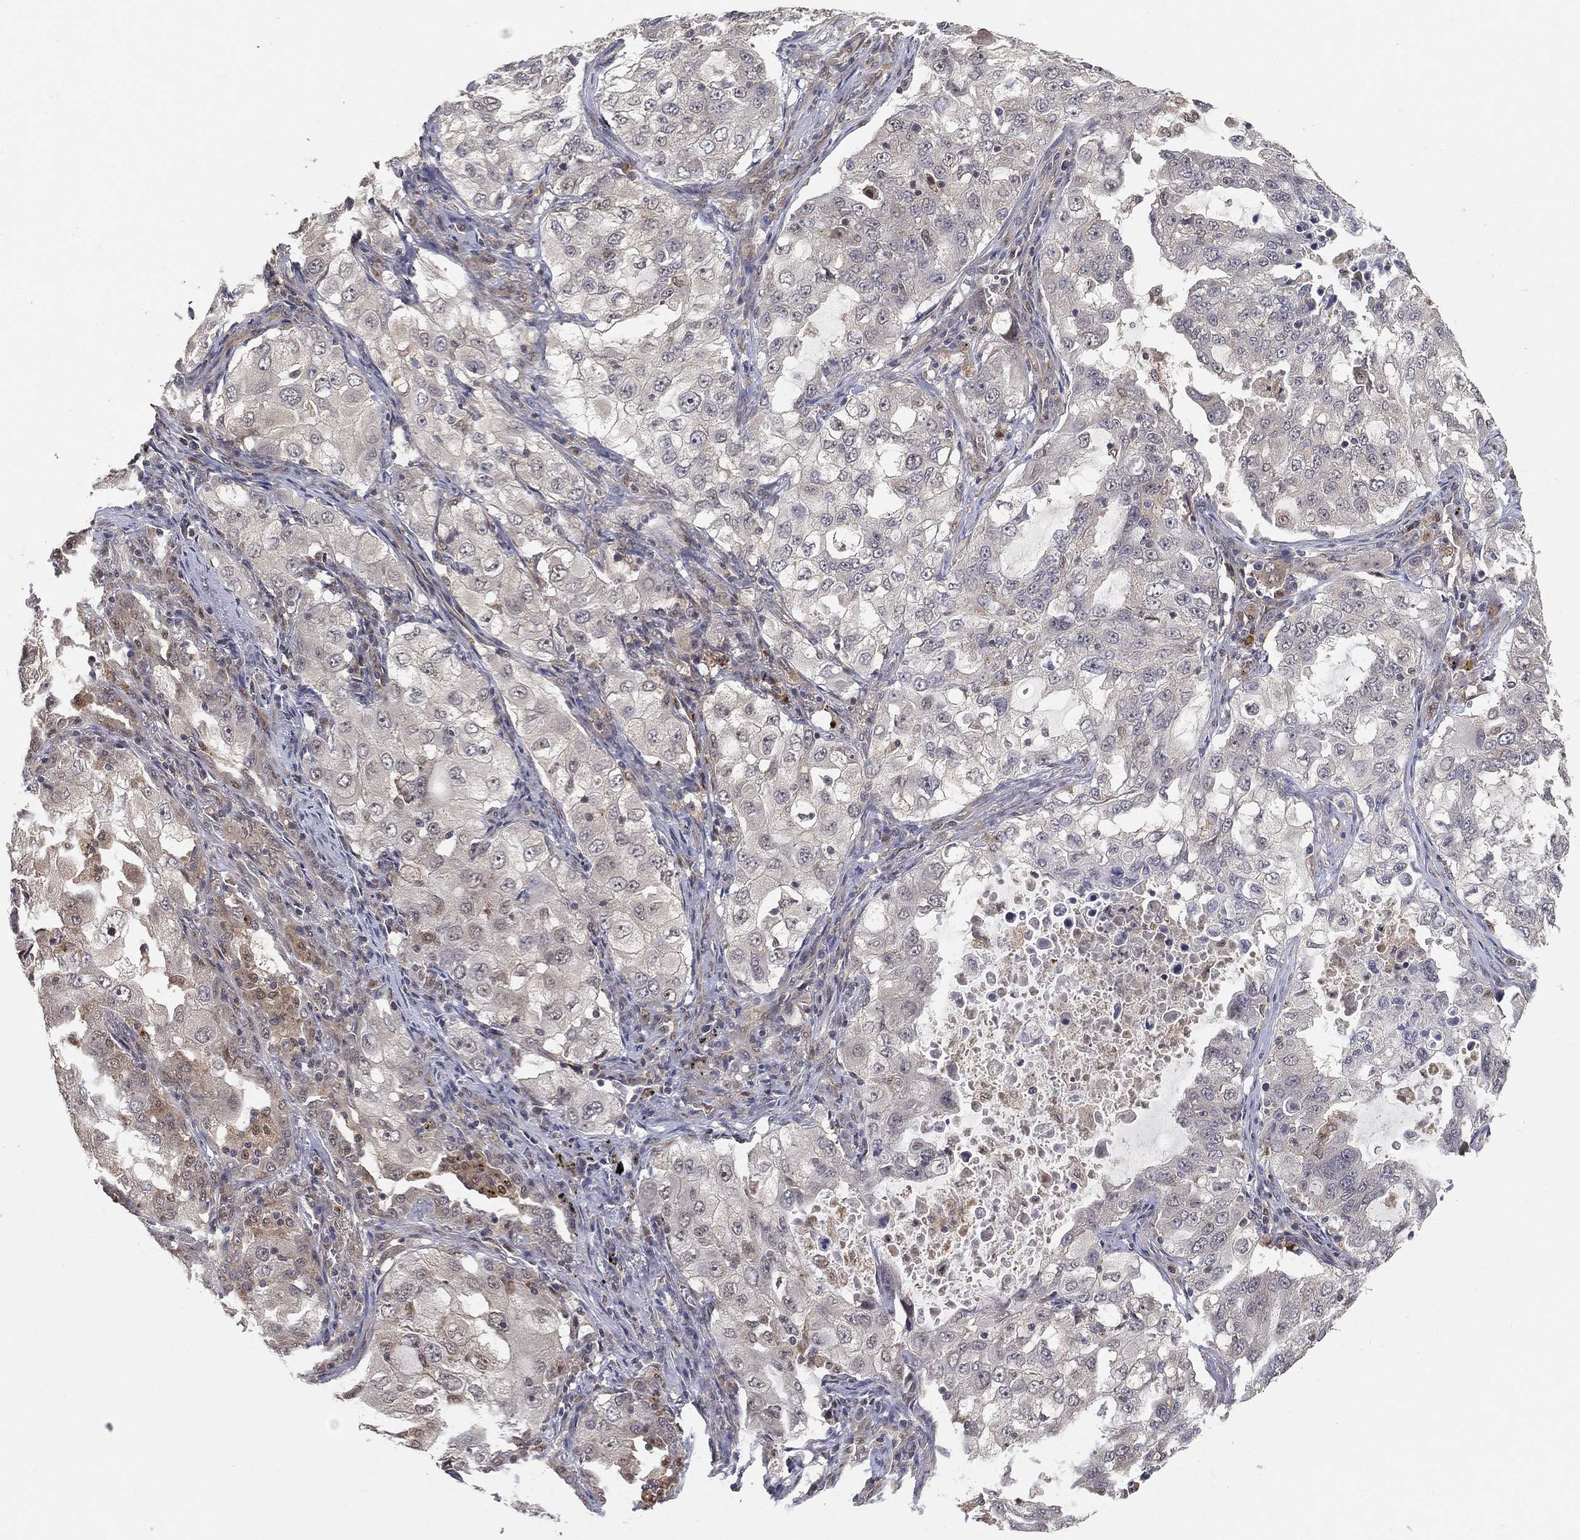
{"staining": {"intensity": "negative", "quantity": "none", "location": "none"}, "tissue": "lung cancer", "cell_type": "Tumor cells", "image_type": "cancer", "snomed": [{"axis": "morphology", "description": "Adenocarcinoma, NOS"}, {"axis": "topography", "description": "Lung"}], "caption": "This histopathology image is of lung cancer (adenocarcinoma) stained with immunohistochemistry to label a protein in brown with the nuclei are counter-stained blue. There is no positivity in tumor cells.", "gene": "MAPK1", "patient": {"sex": "female", "age": 61}}